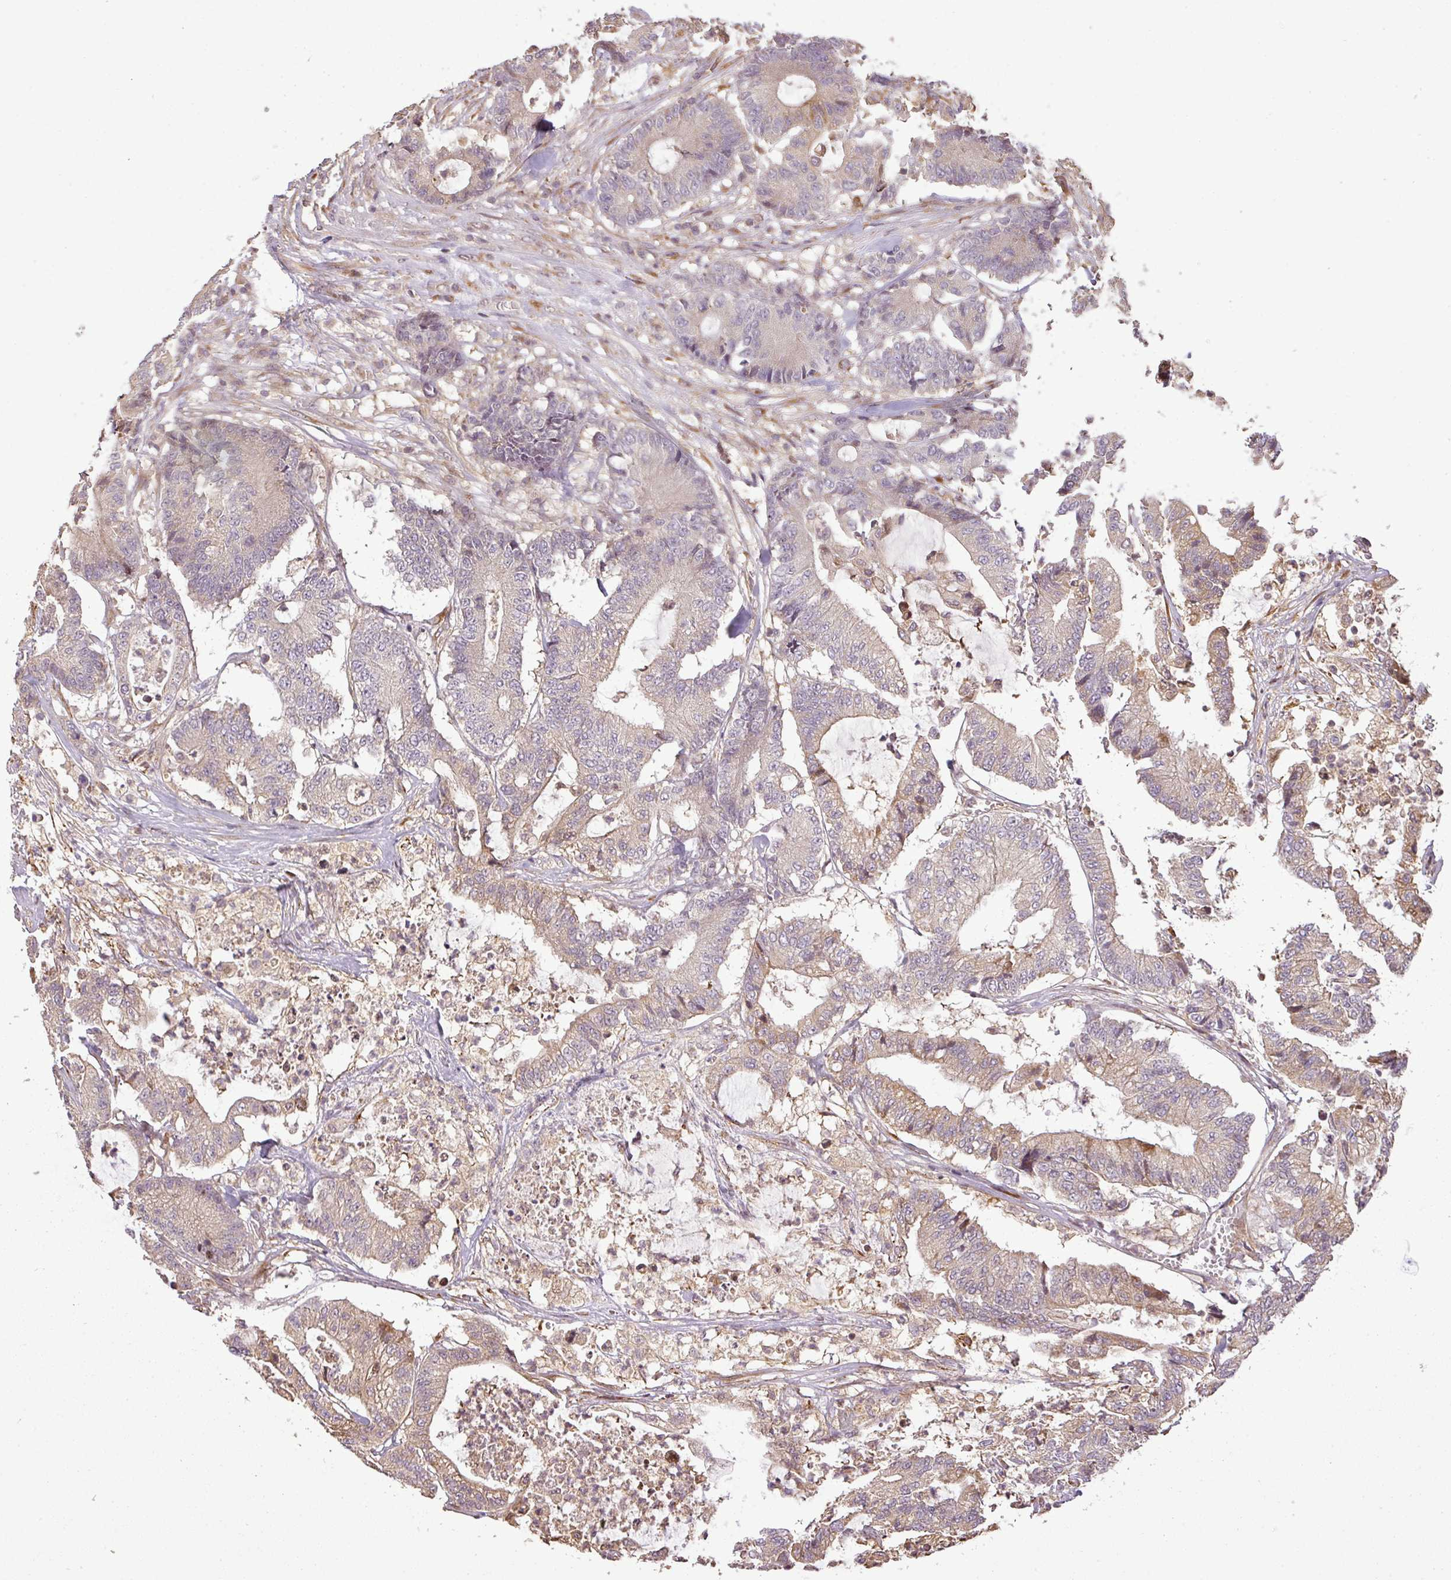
{"staining": {"intensity": "moderate", "quantity": "<25%", "location": "cytoplasmic/membranous"}, "tissue": "colorectal cancer", "cell_type": "Tumor cells", "image_type": "cancer", "snomed": [{"axis": "morphology", "description": "Adenocarcinoma, NOS"}, {"axis": "topography", "description": "Colon"}], "caption": "Immunohistochemistry image of neoplastic tissue: colorectal adenocarcinoma stained using immunohistochemistry displays low levels of moderate protein expression localized specifically in the cytoplasmic/membranous of tumor cells, appearing as a cytoplasmic/membranous brown color.", "gene": "FAIM", "patient": {"sex": "female", "age": 84}}